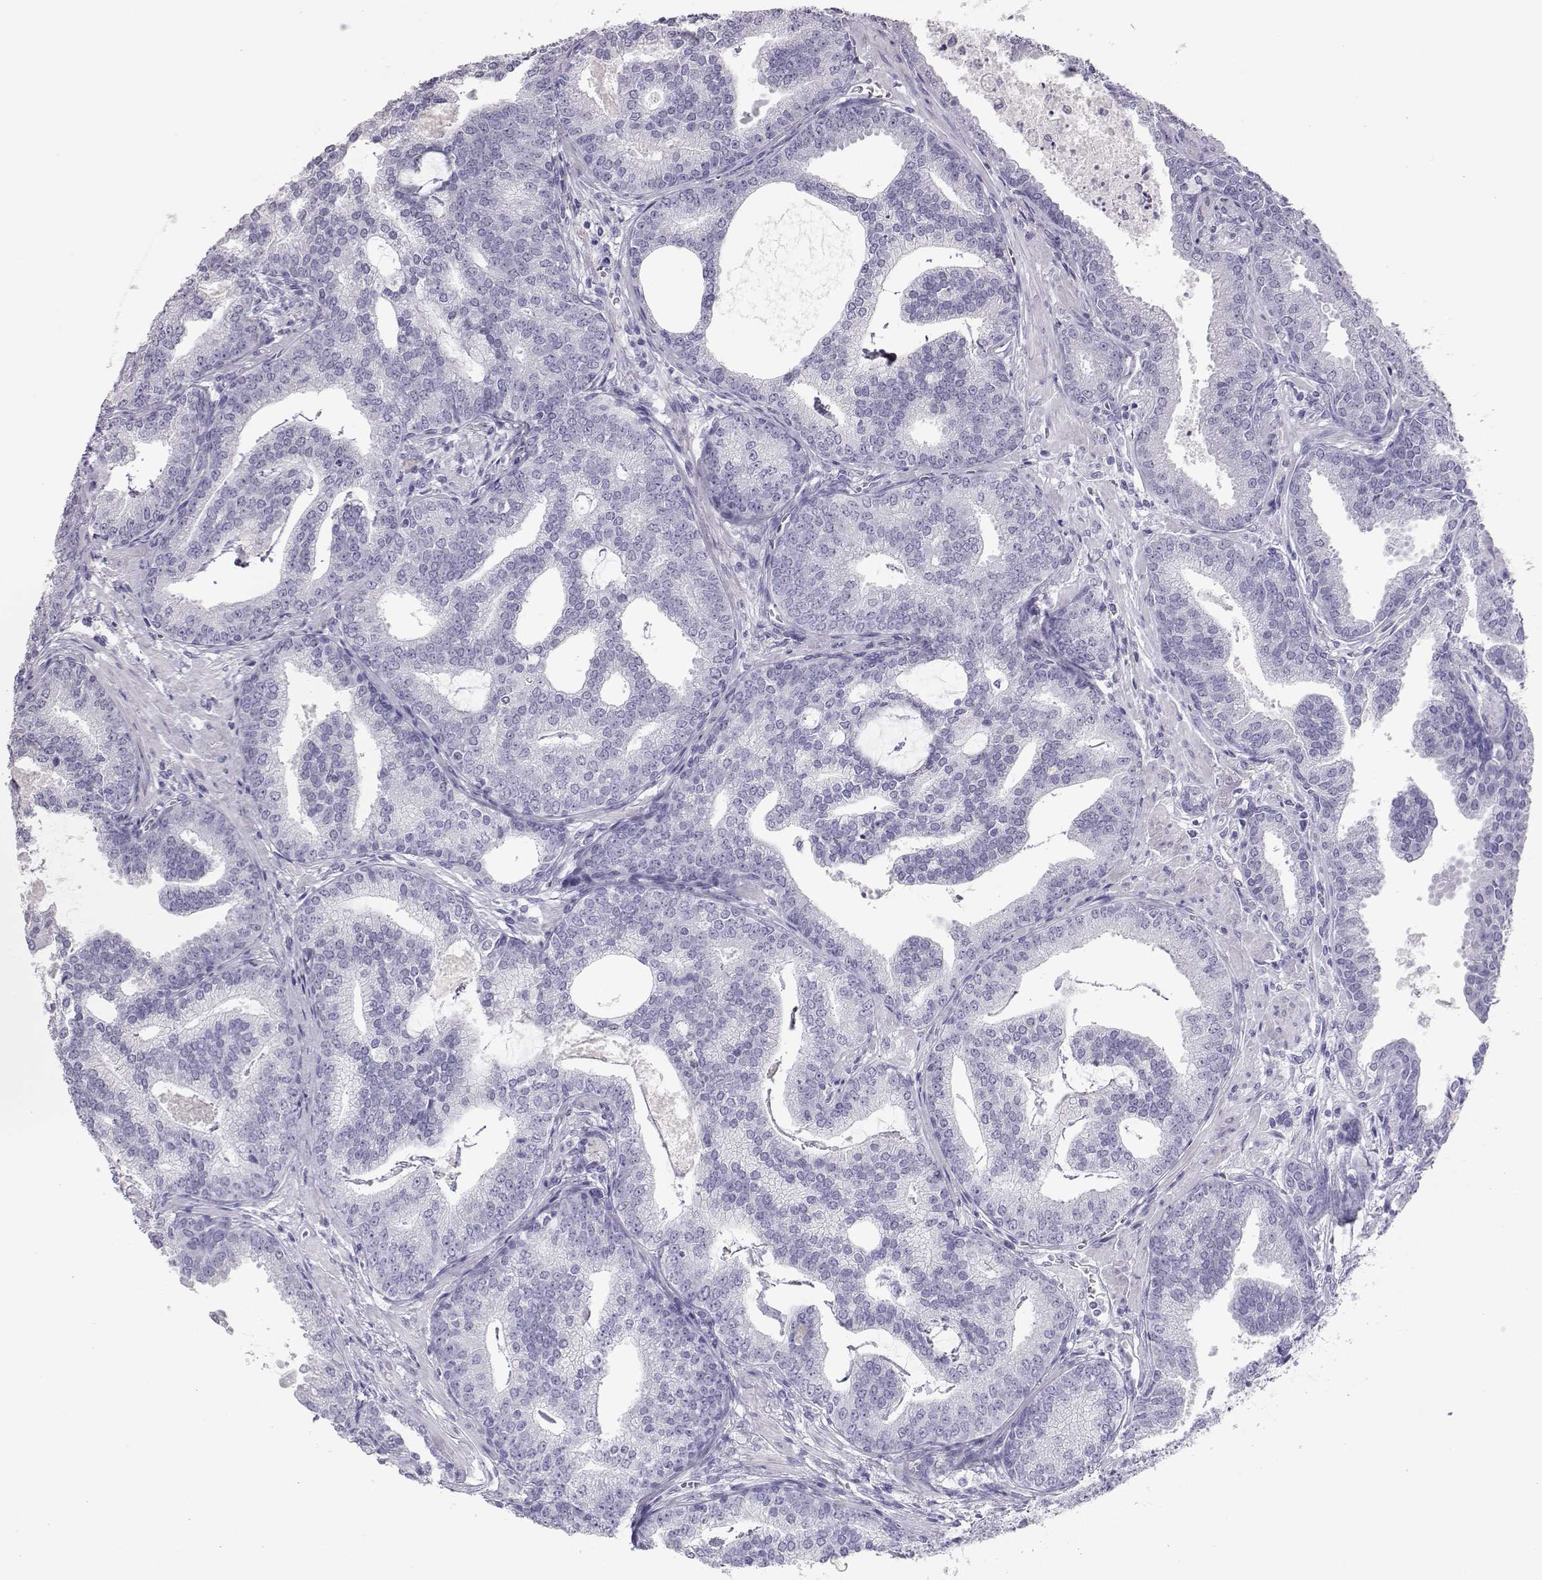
{"staining": {"intensity": "negative", "quantity": "none", "location": "none"}, "tissue": "prostate cancer", "cell_type": "Tumor cells", "image_type": "cancer", "snomed": [{"axis": "morphology", "description": "Adenocarcinoma, NOS"}, {"axis": "topography", "description": "Prostate"}], "caption": "Immunohistochemistry image of prostate cancer (adenocarcinoma) stained for a protein (brown), which exhibits no expression in tumor cells.", "gene": "PMCH", "patient": {"sex": "male", "age": 64}}